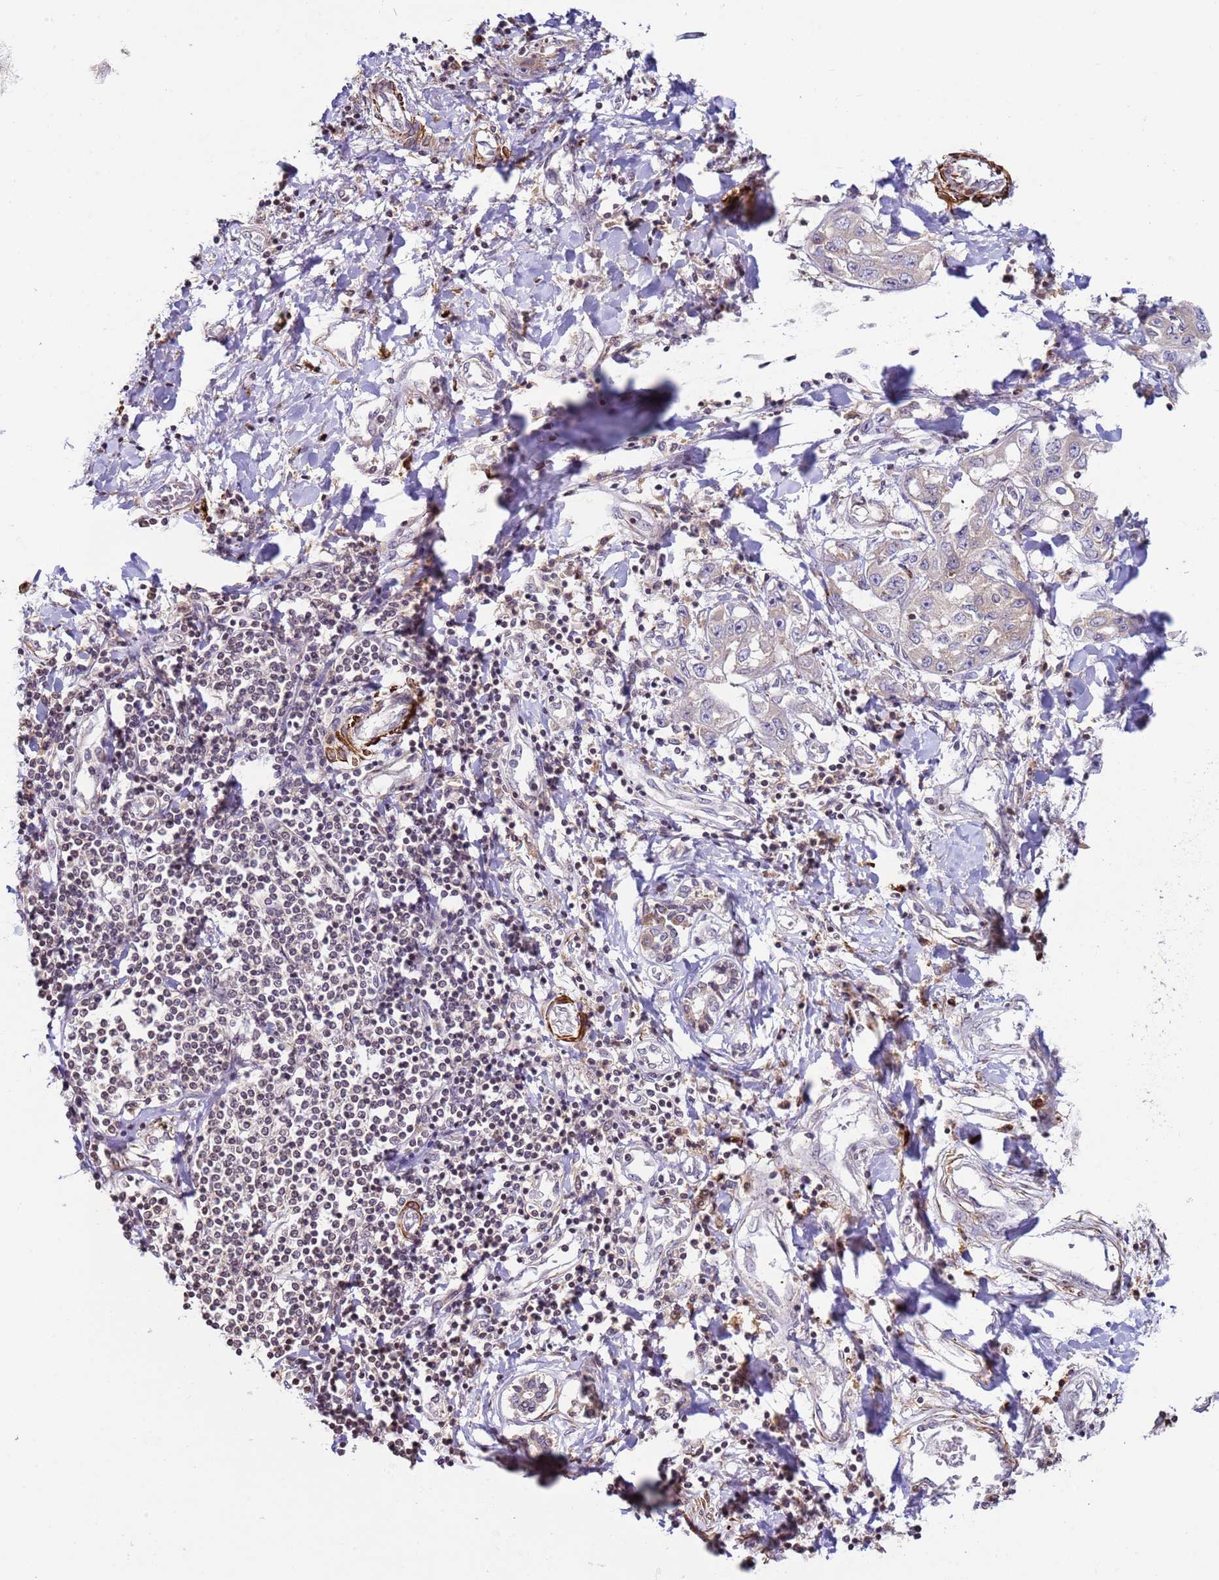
{"staining": {"intensity": "negative", "quantity": "none", "location": "none"}, "tissue": "liver cancer", "cell_type": "Tumor cells", "image_type": "cancer", "snomed": [{"axis": "morphology", "description": "Cholangiocarcinoma"}, {"axis": "topography", "description": "Liver"}], "caption": "Liver cholangiocarcinoma stained for a protein using immunohistochemistry (IHC) displays no staining tumor cells.", "gene": "SNAPC4", "patient": {"sex": "male", "age": 59}}